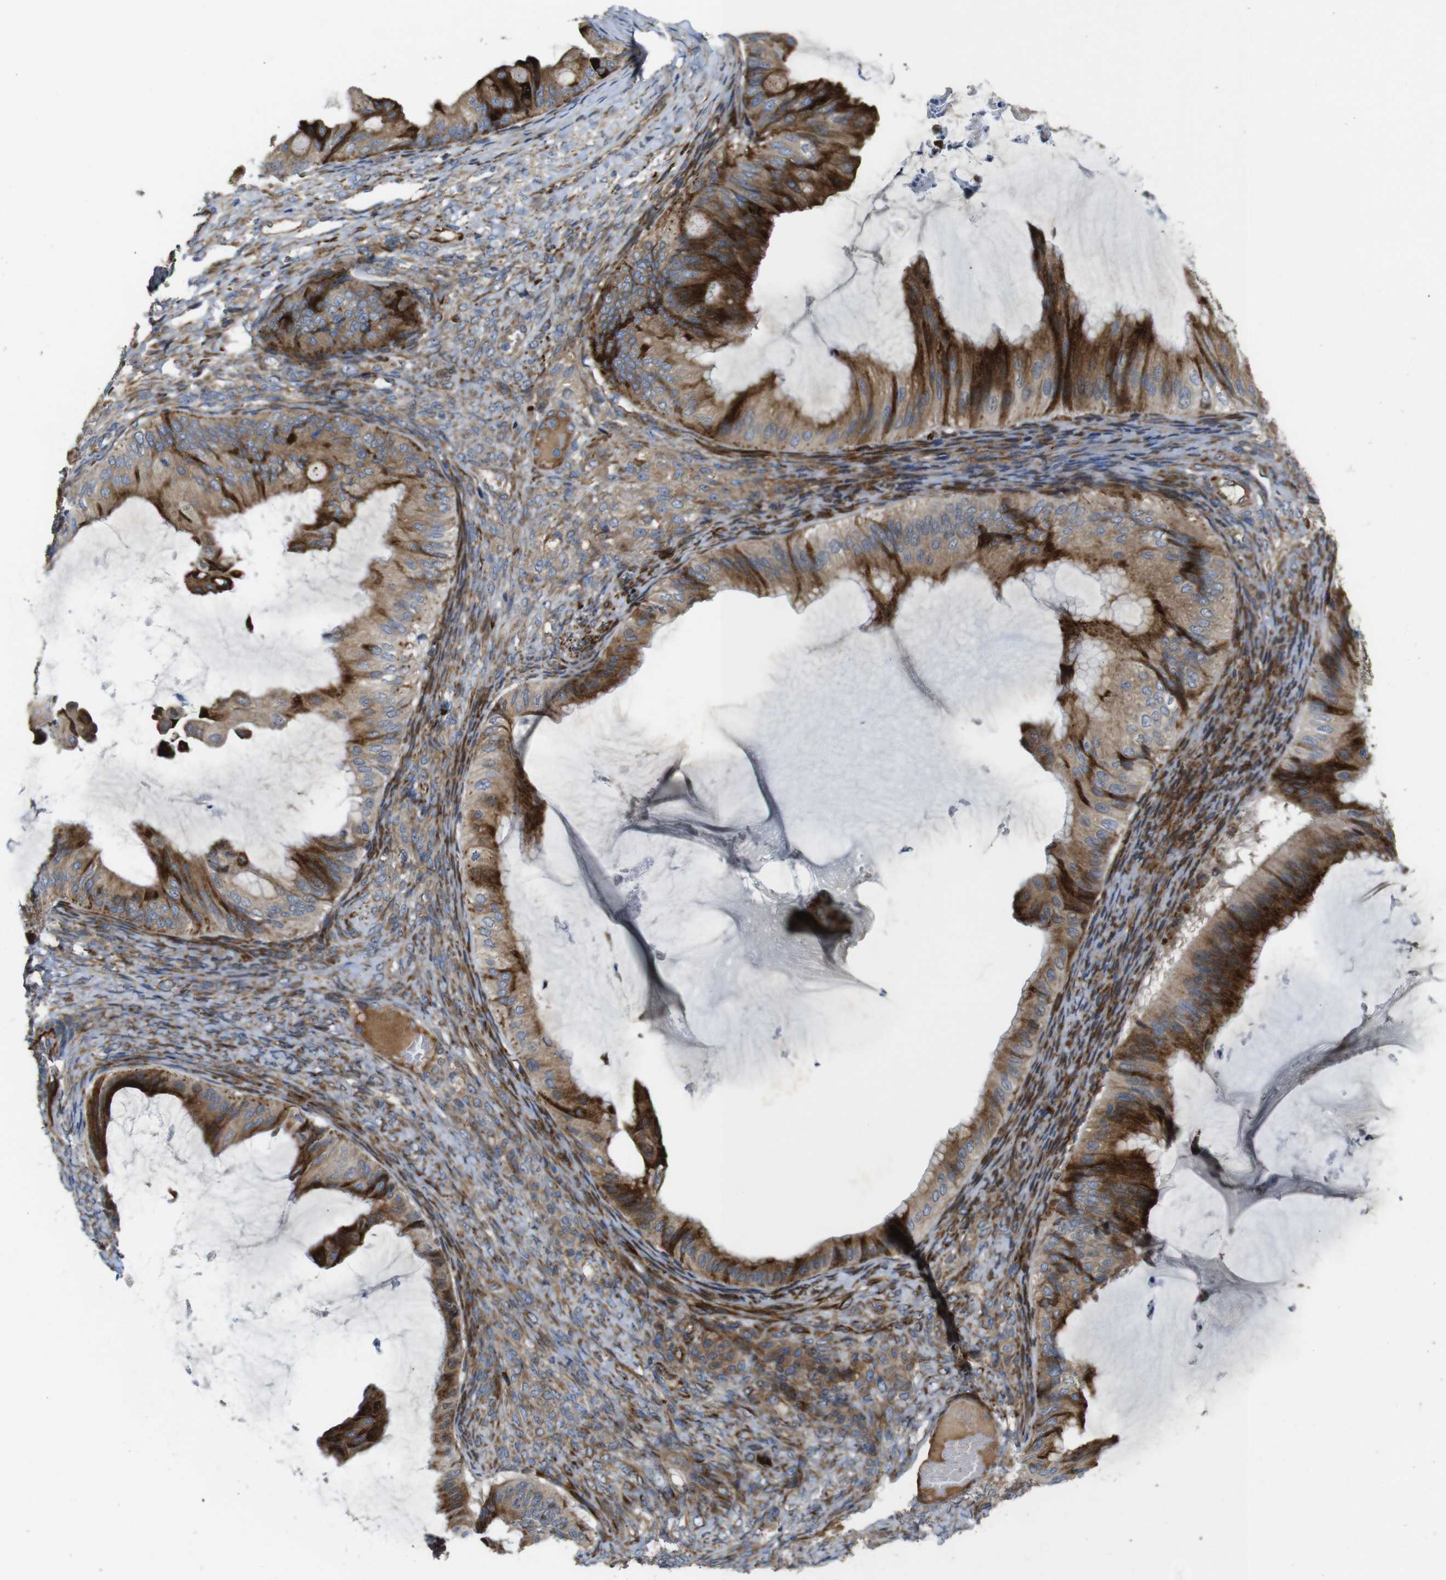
{"staining": {"intensity": "strong", "quantity": ">75%", "location": "cytoplasmic/membranous"}, "tissue": "ovarian cancer", "cell_type": "Tumor cells", "image_type": "cancer", "snomed": [{"axis": "morphology", "description": "Cystadenocarcinoma, mucinous, NOS"}, {"axis": "topography", "description": "Ovary"}], "caption": "Human ovarian cancer (mucinous cystadenocarcinoma) stained for a protein (brown) shows strong cytoplasmic/membranous positive expression in approximately >75% of tumor cells.", "gene": "UBE2G2", "patient": {"sex": "female", "age": 61}}